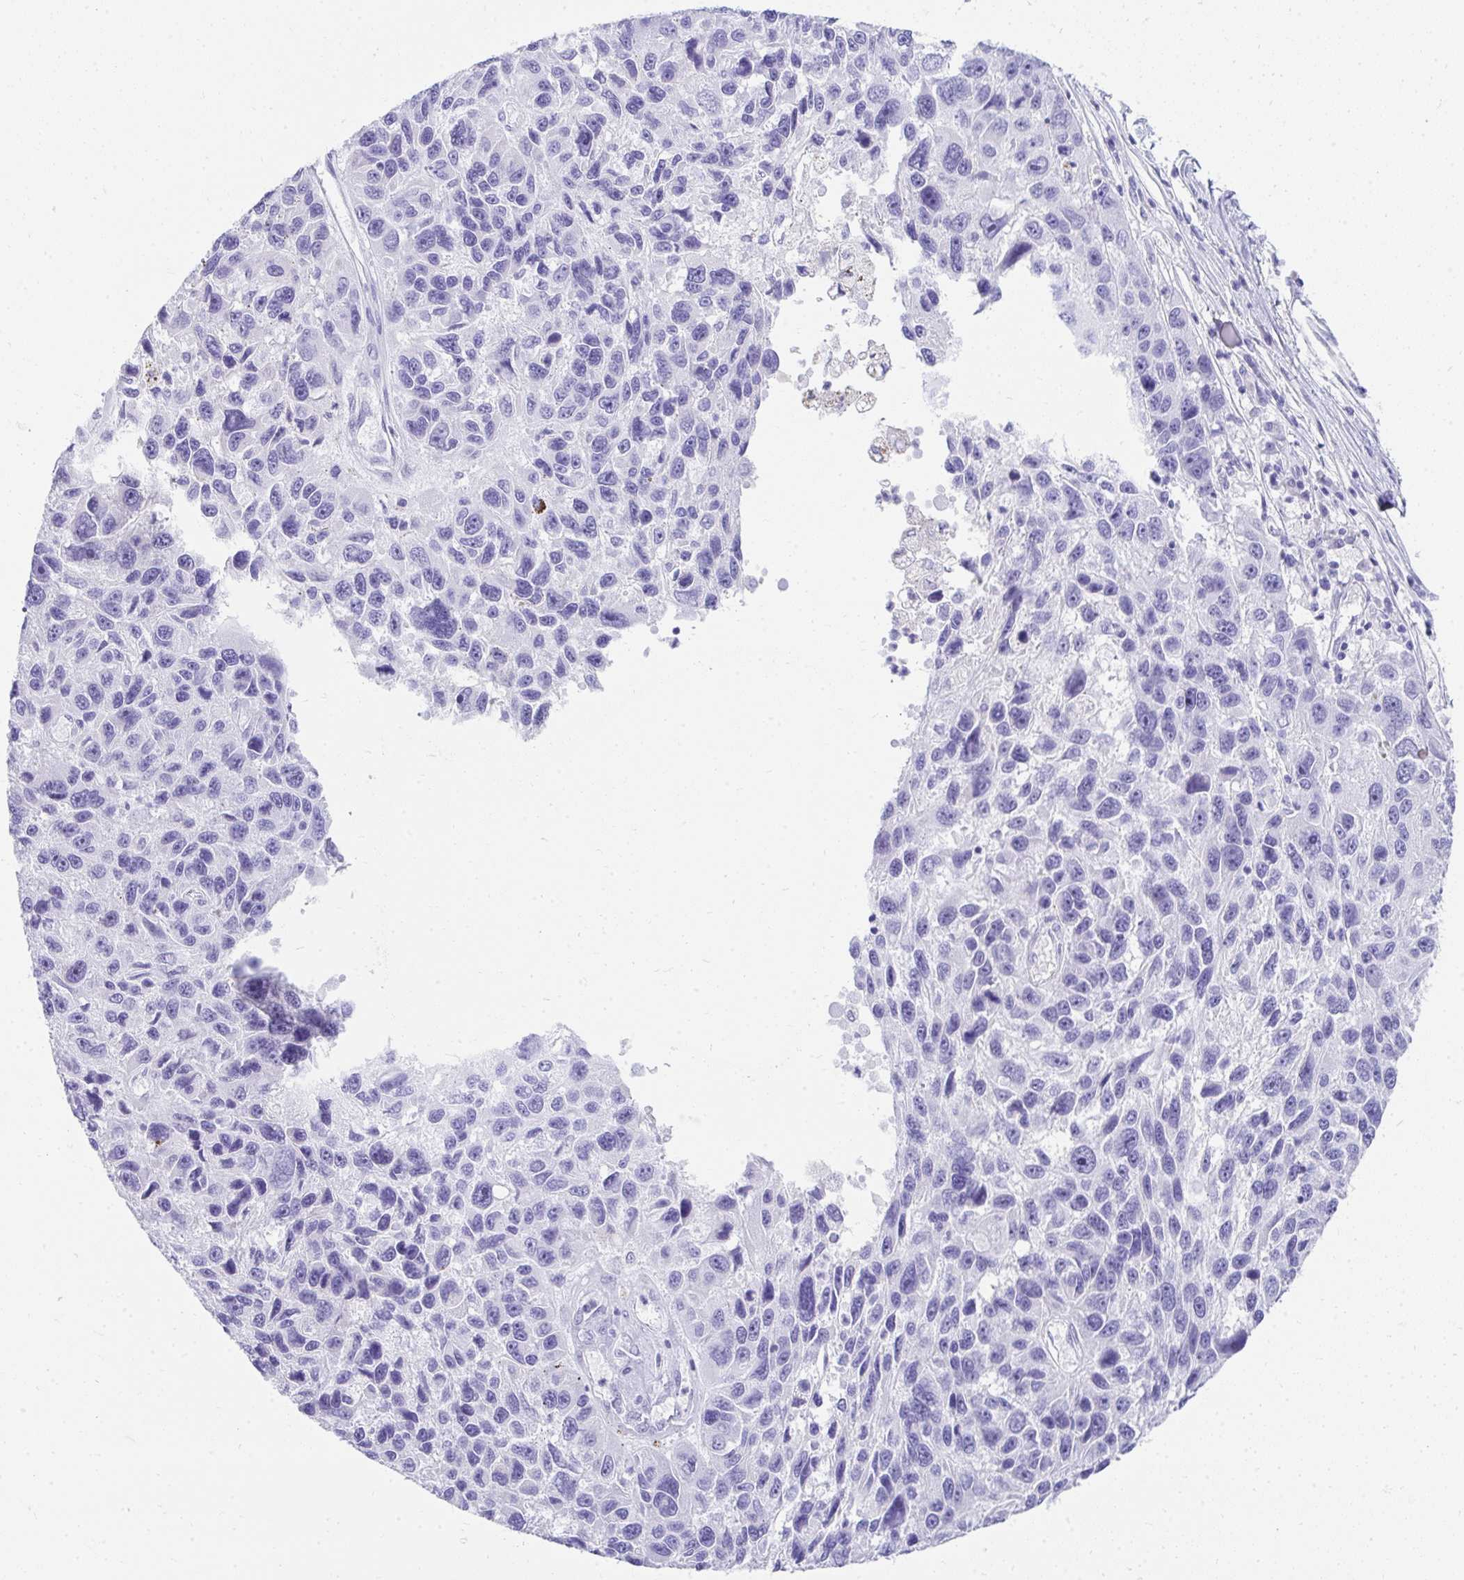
{"staining": {"intensity": "negative", "quantity": "none", "location": "none"}, "tissue": "melanoma", "cell_type": "Tumor cells", "image_type": "cancer", "snomed": [{"axis": "morphology", "description": "Malignant melanoma, NOS"}, {"axis": "topography", "description": "Skin"}], "caption": "Protein analysis of malignant melanoma shows no significant positivity in tumor cells.", "gene": "TNNT1", "patient": {"sex": "male", "age": 53}}